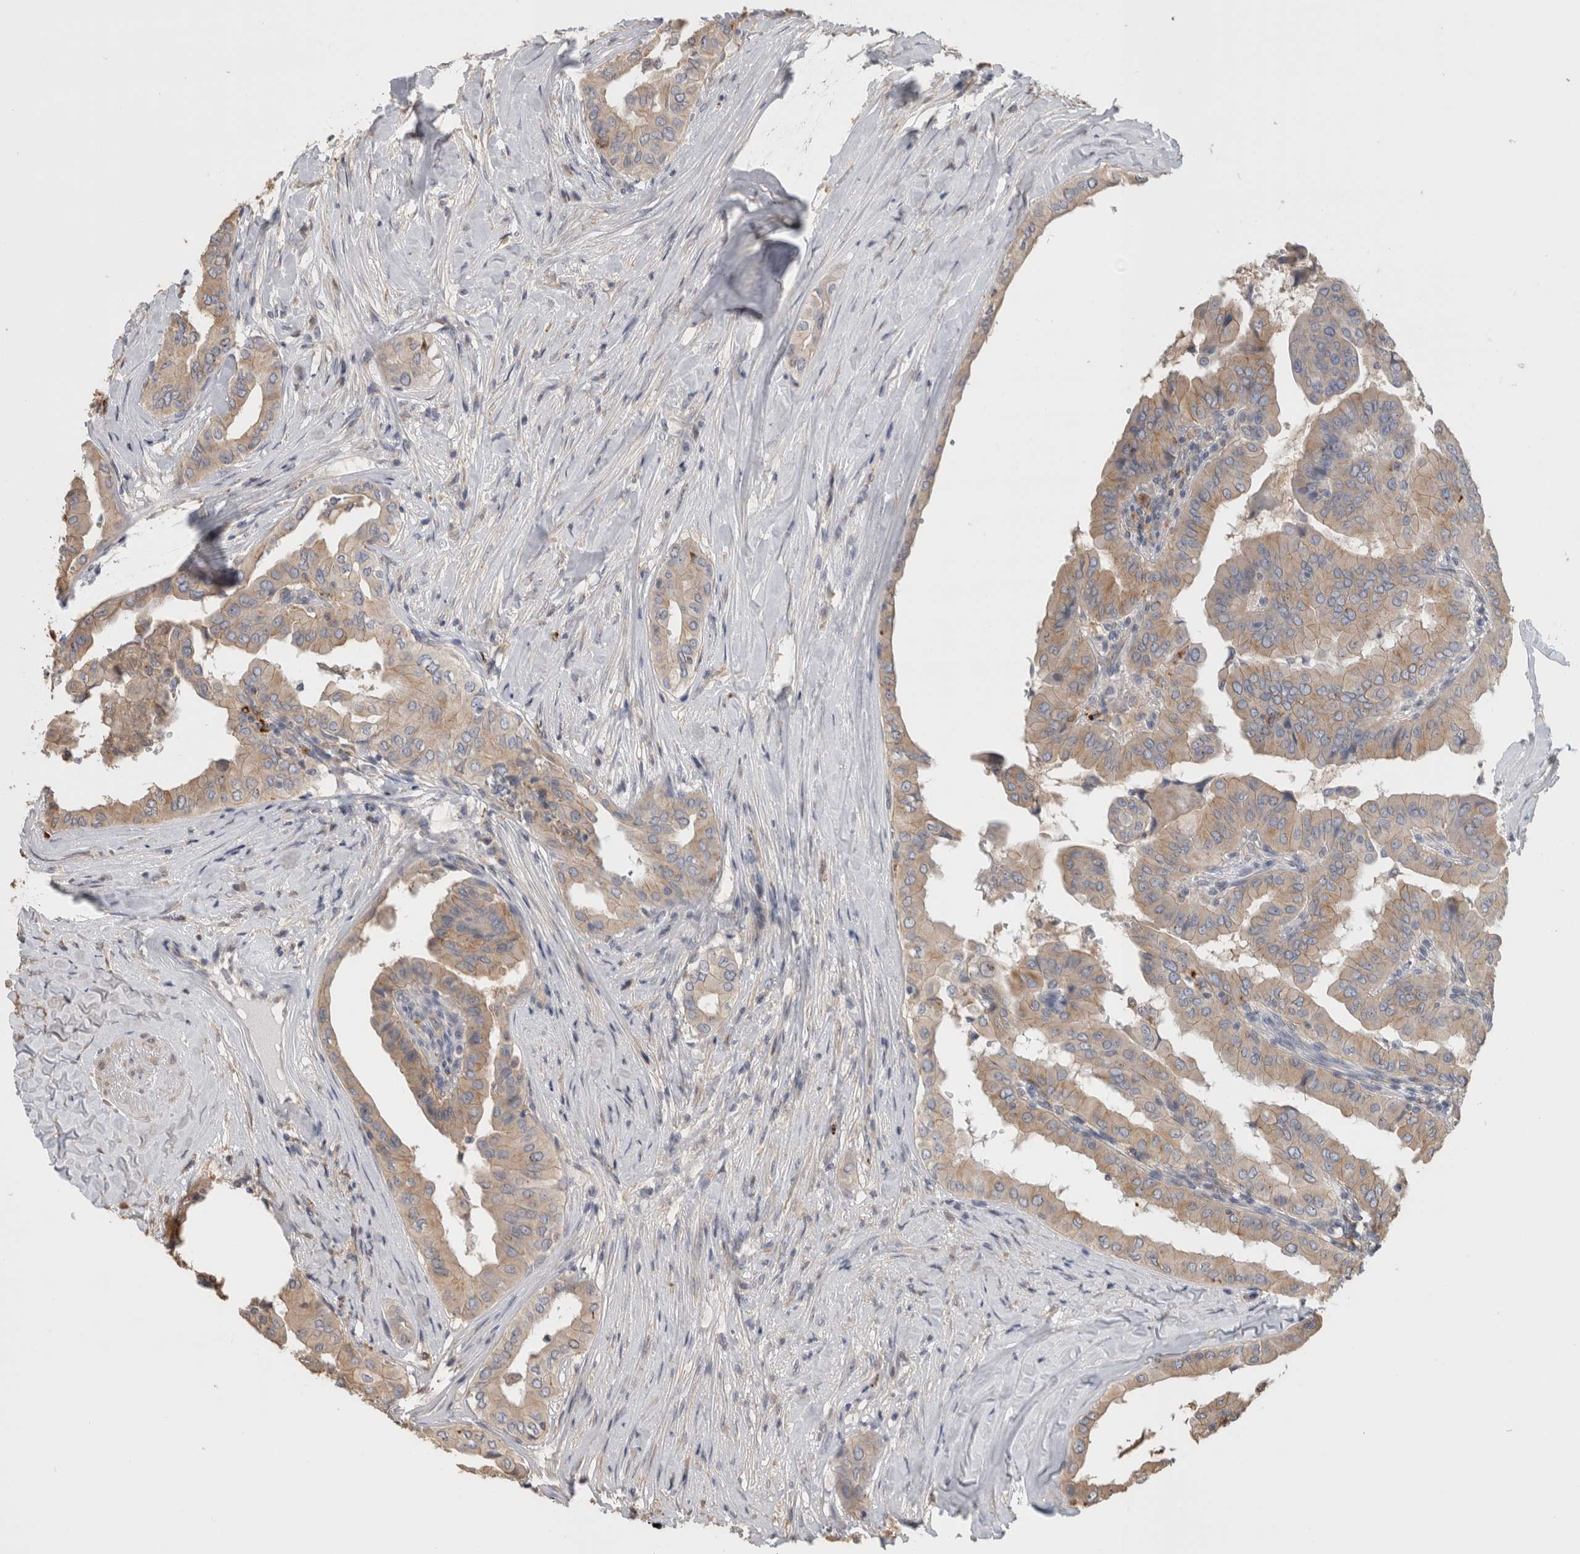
{"staining": {"intensity": "weak", "quantity": ">75%", "location": "cytoplasmic/membranous"}, "tissue": "thyroid cancer", "cell_type": "Tumor cells", "image_type": "cancer", "snomed": [{"axis": "morphology", "description": "Papillary adenocarcinoma, NOS"}, {"axis": "topography", "description": "Thyroid gland"}], "caption": "Brown immunohistochemical staining in human papillary adenocarcinoma (thyroid) shows weak cytoplasmic/membranous expression in about >75% of tumor cells.", "gene": "CLIP1", "patient": {"sex": "male", "age": 33}}